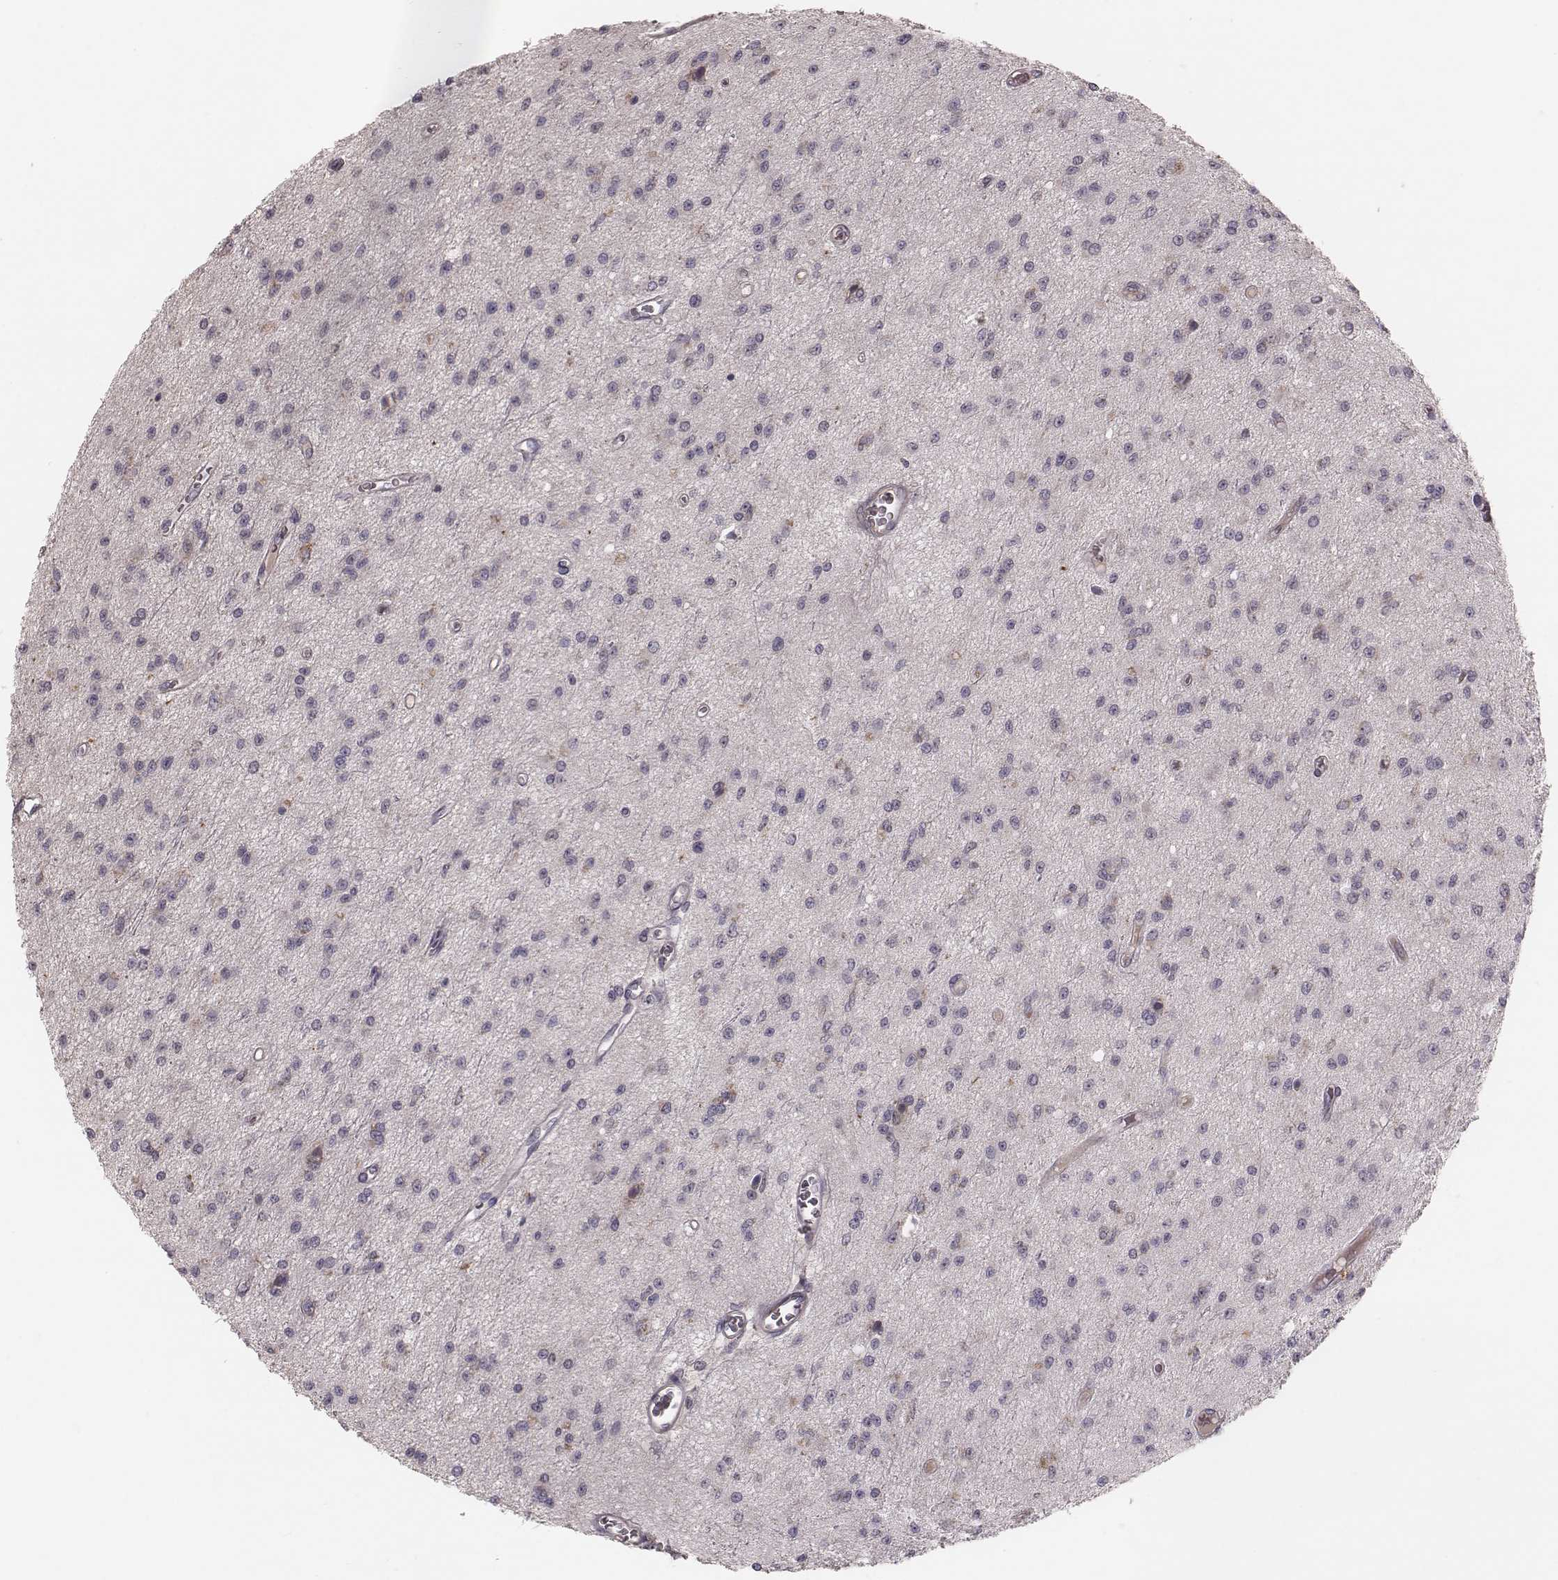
{"staining": {"intensity": "negative", "quantity": "none", "location": "none"}, "tissue": "glioma", "cell_type": "Tumor cells", "image_type": "cancer", "snomed": [{"axis": "morphology", "description": "Glioma, malignant, Low grade"}, {"axis": "topography", "description": "Brain"}], "caption": "High magnification brightfield microscopy of glioma stained with DAB (brown) and counterstained with hematoxylin (blue): tumor cells show no significant staining. (DAB immunohistochemistry with hematoxylin counter stain).", "gene": "MRPS27", "patient": {"sex": "female", "age": 45}}